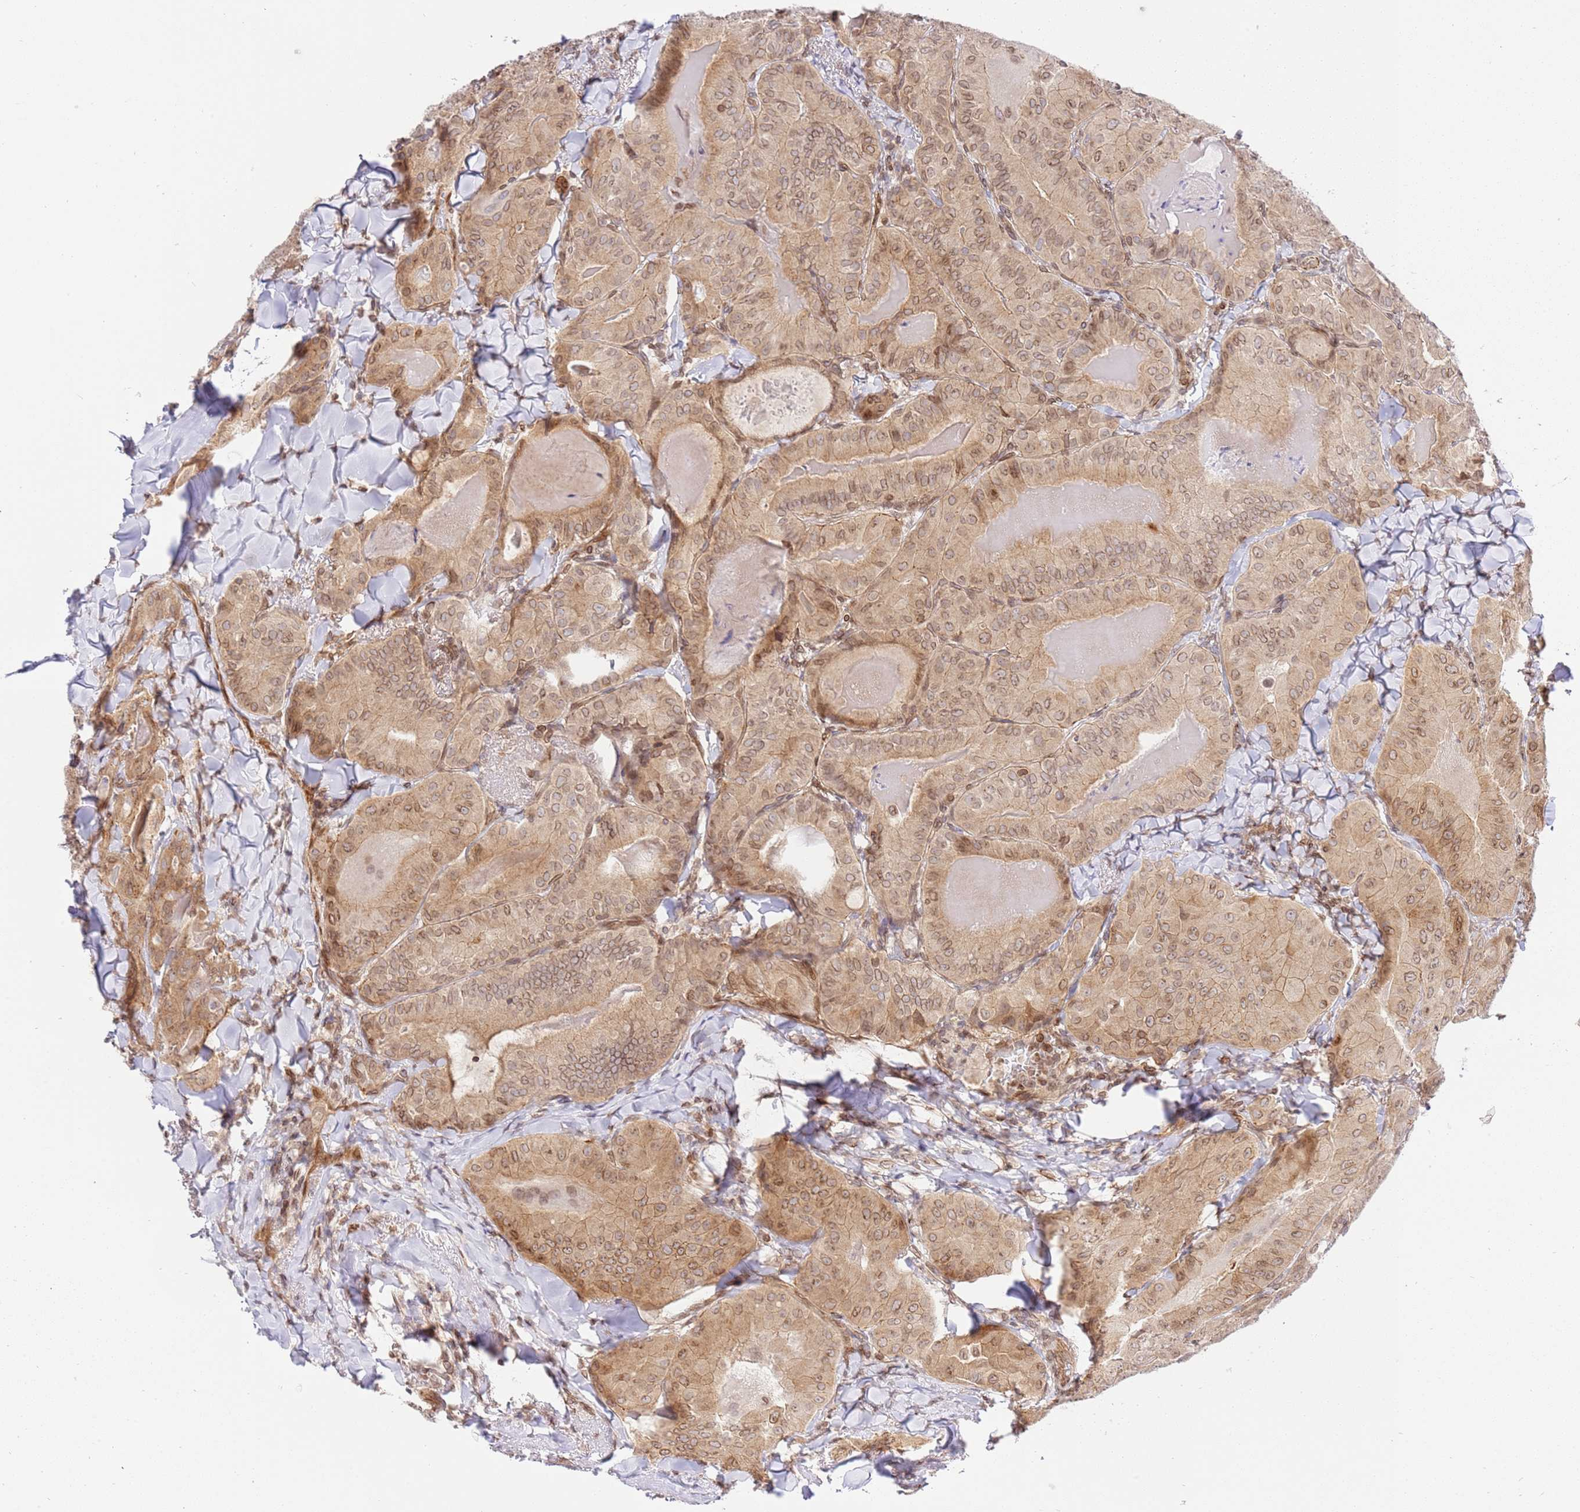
{"staining": {"intensity": "moderate", "quantity": ">75%", "location": "cytoplasmic/membranous,nuclear"}, "tissue": "thyroid cancer", "cell_type": "Tumor cells", "image_type": "cancer", "snomed": [{"axis": "morphology", "description": "Papillary adenocarcinoma, NOS"}, {"axis": "topography", "description": "Thyroid gland"}], "caption": "Thyroid papillary adenocarcinoma stained with IHC displays moderate cytoplasmic/membranous and nuclear expression in approximately >75% of tumor cells. Ihc stains the protein of interest in brown and the nuclei are stained blue.", "gene": "TRIM37", "patient": {"sex": "female", "age": 68}}